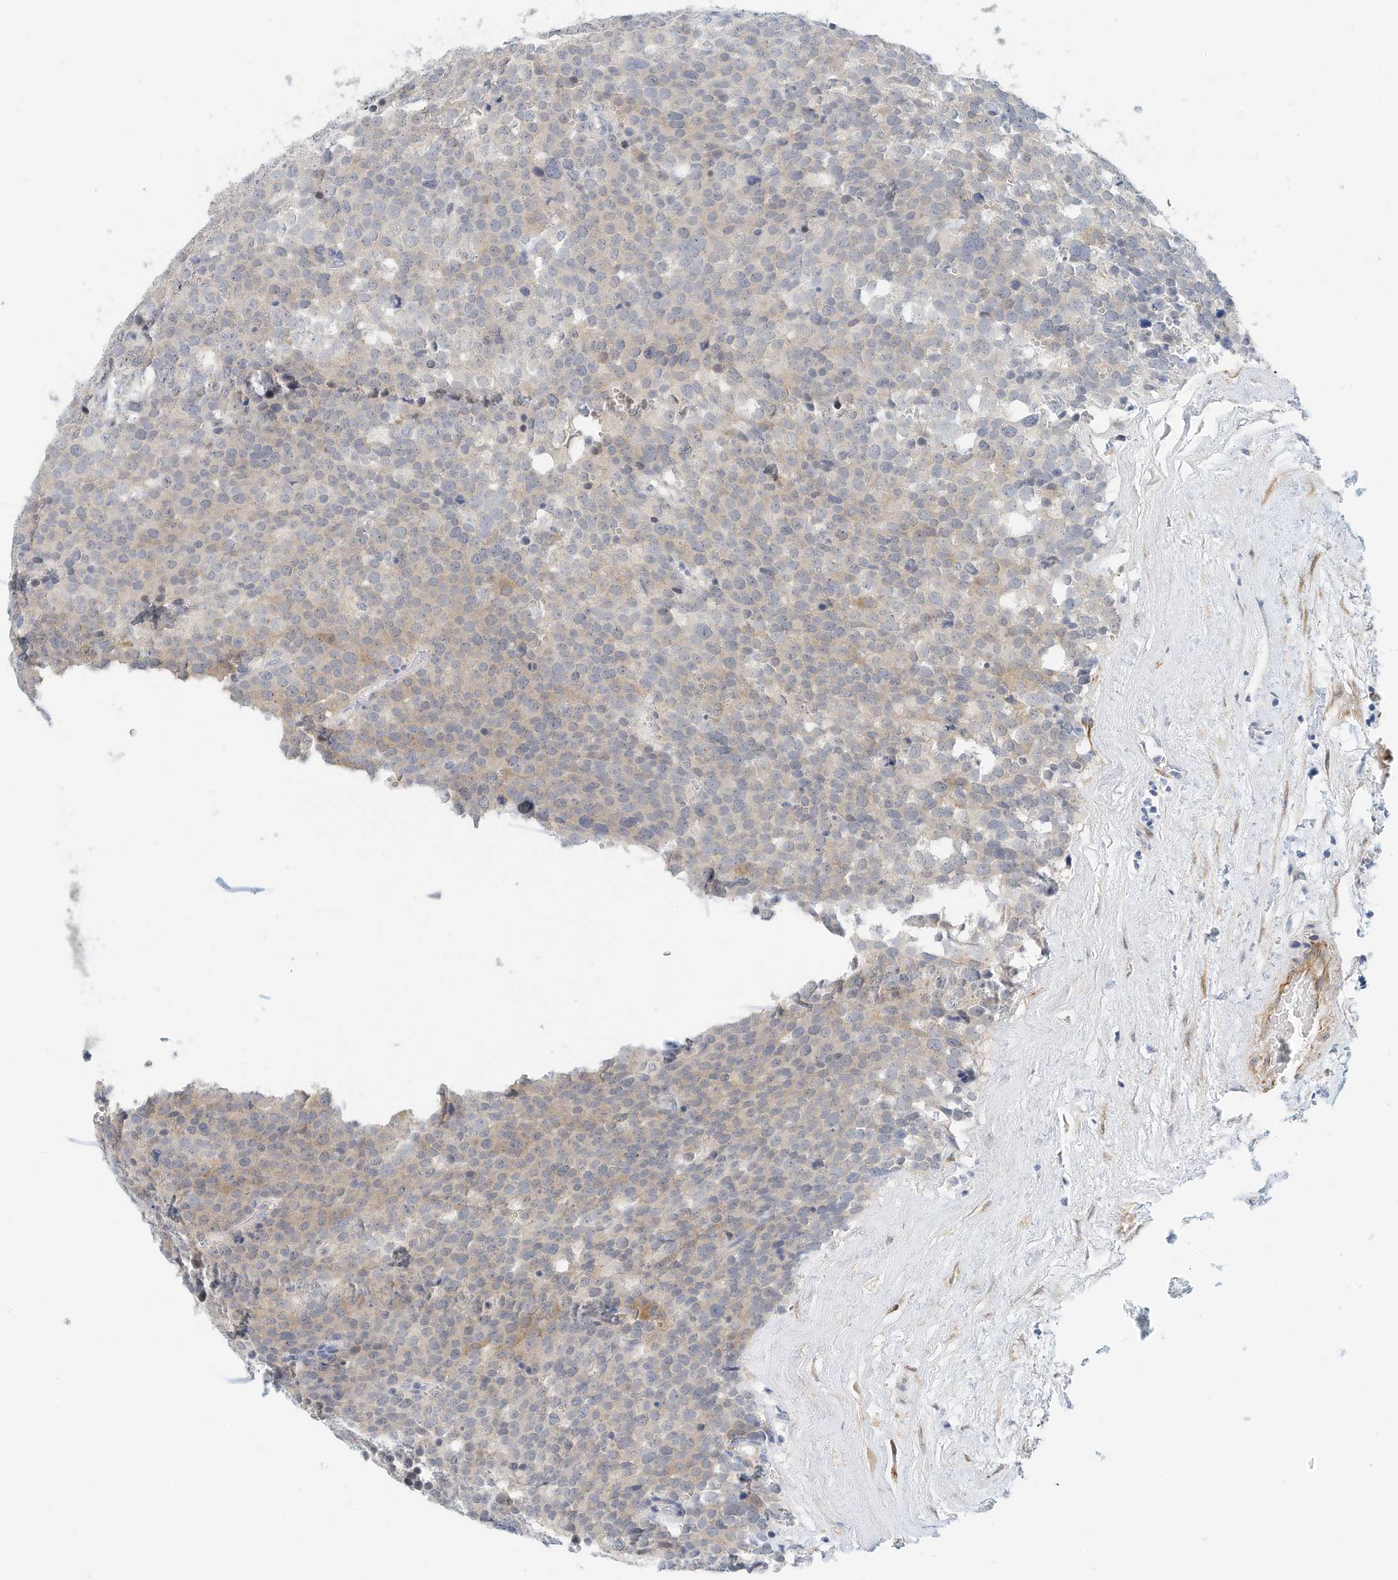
{"staining": {"intensity": "weak", "quantity": "<25%", "location": "cytoplasmic/membranous"}, "tissue": "testis cancer", "cell_type": "Tumor cells", "image_type": "cancer", "snomed": [{"axis": "morphology", "description": "Seminoma, NOS"}, {"axis": "topography", "description": "Testis"}], "caption": "There is no significant expression in tumor cells of seminoma (testis).", "gene": "ARHGAP28", "patient": {"sex": "male", "age": 71}}